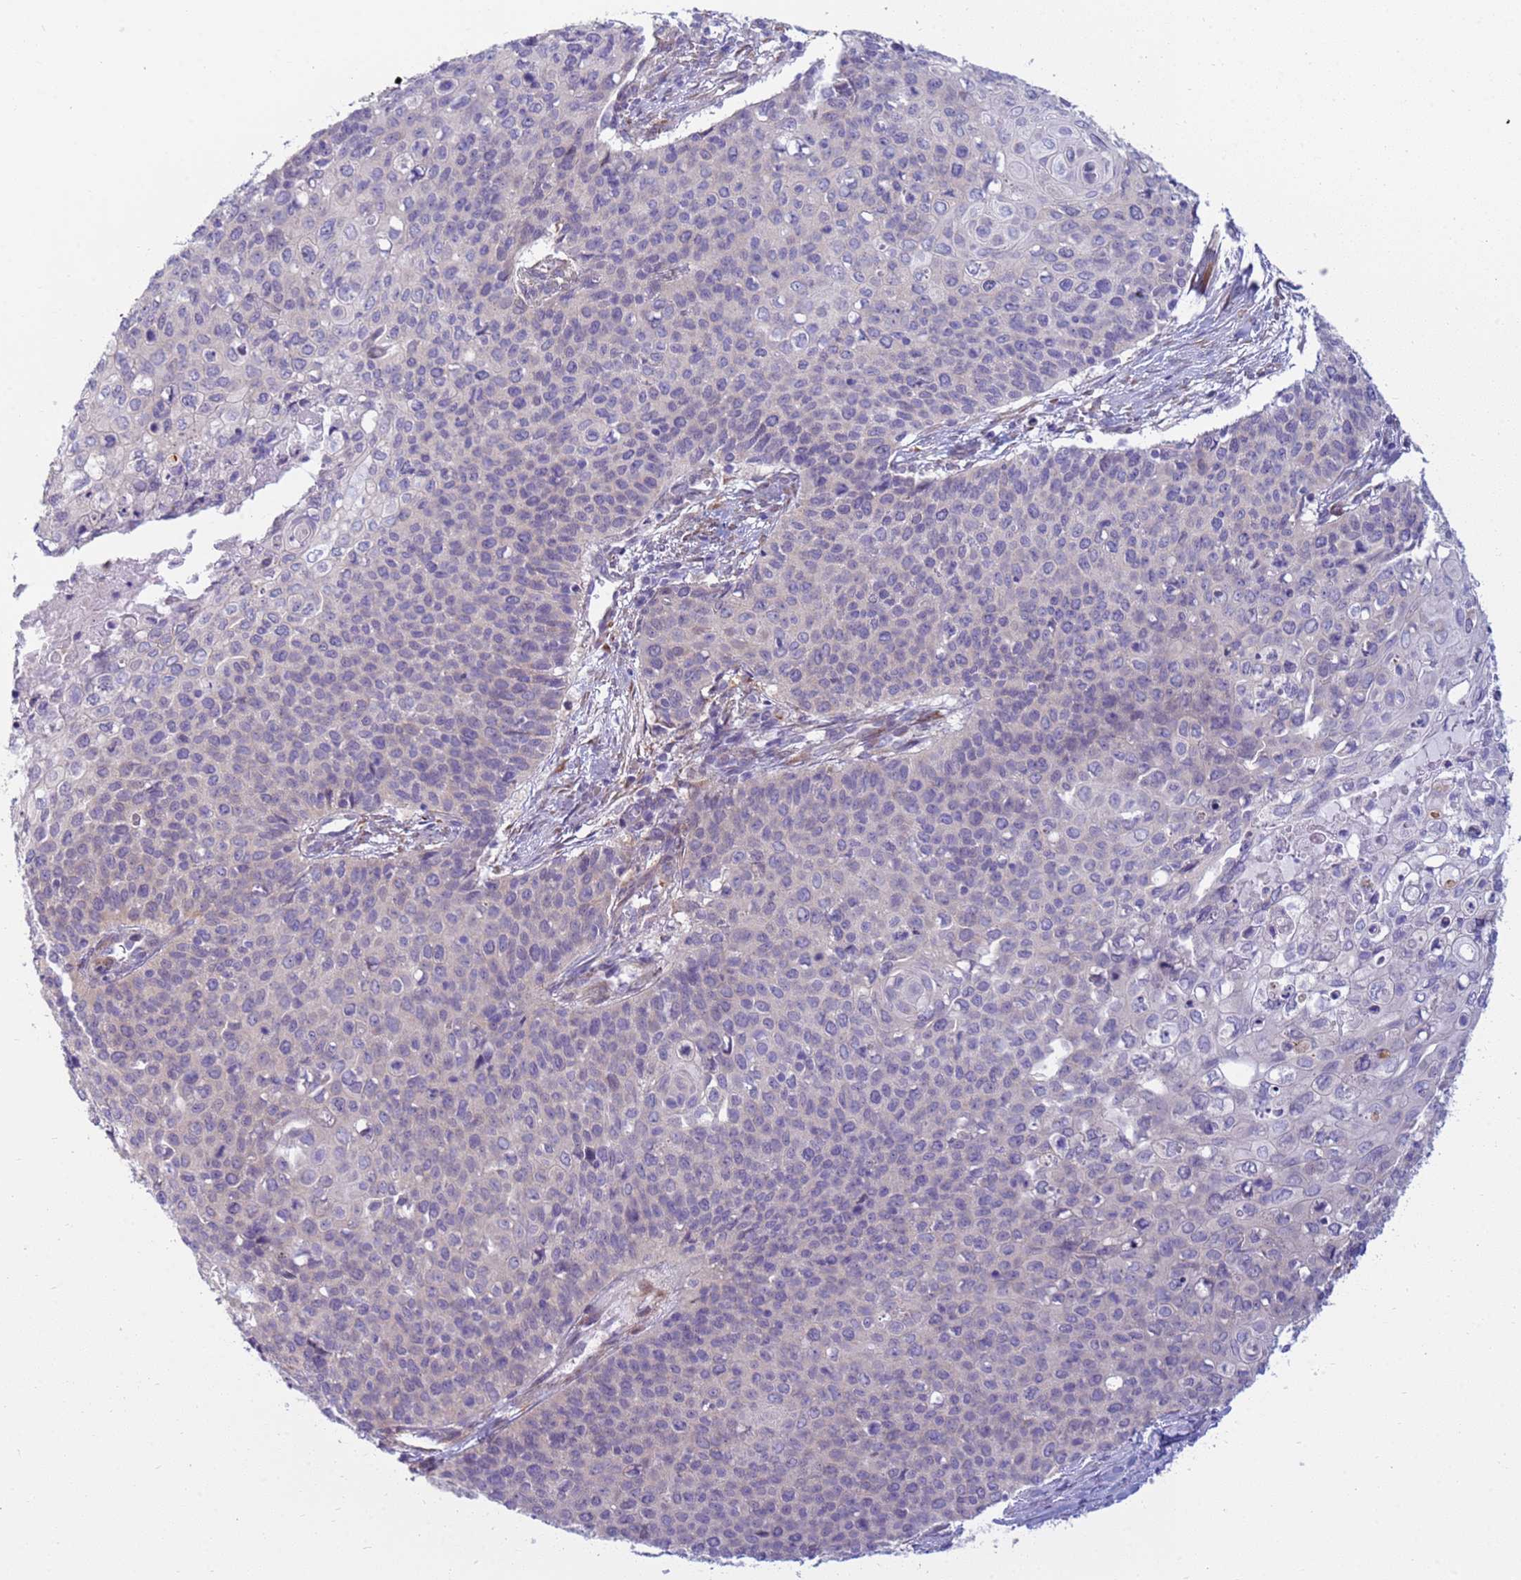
{"staining": {"intensity": "negative", "quantity": "none", "location": "none"}, "tissue": "cervical cancer", "cell_type": "Tumor cells", "image_type": "cancer", "snomed": [{"axis": "morphology", "description": "Squamous cell carcinoma, NOS"}, {"axis": "topography", "description": "Cervix"}], "caption": "Human cervical cancer stained for a protein using immunohistochemistry (IHC) displays no positivity in tumor cells.", "gene": "TRPC6", "patient": {"sex": "female", "age": 39}}